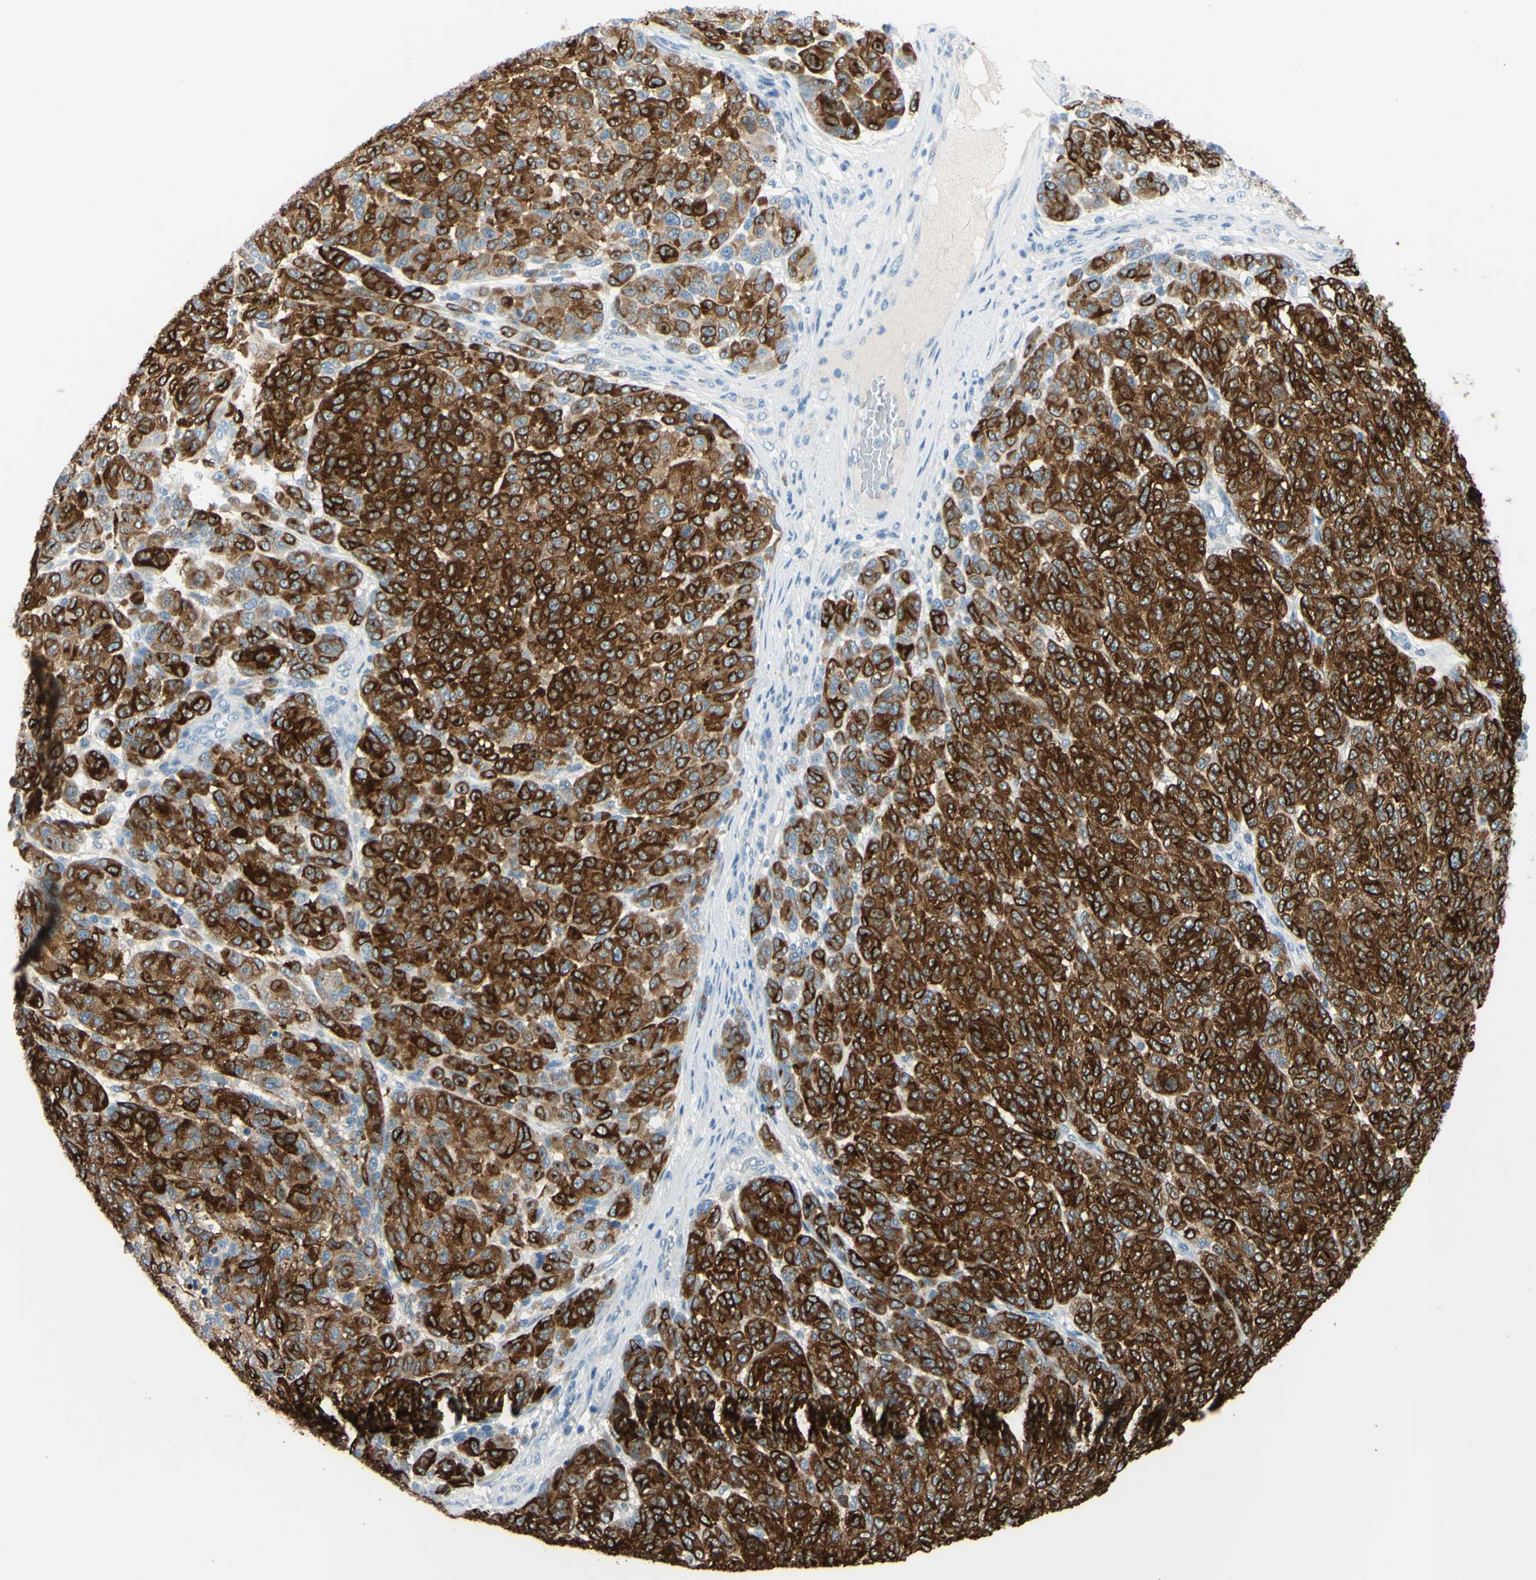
{"staining": {"intensity": "strong", "quantity": ">75%", "location": "cytoplasmic/membranous"}, "tissue": "melanoma", "cell_type": "Tumor cells", "image_type": "cancer", "snomed": [{"axis": "morphology", "description": "Malignant melanoma, NOS"}, {"axis": "topography", "description": "Skin"}], "caption": "Immunohistochemical staining of malignant melanoma exhibits high levels of strong cytoplasmic/membranous staining in approximately >75% of tumor cells.", "gene": "DCT", "patient": {"sex": "male", "age": 59}}